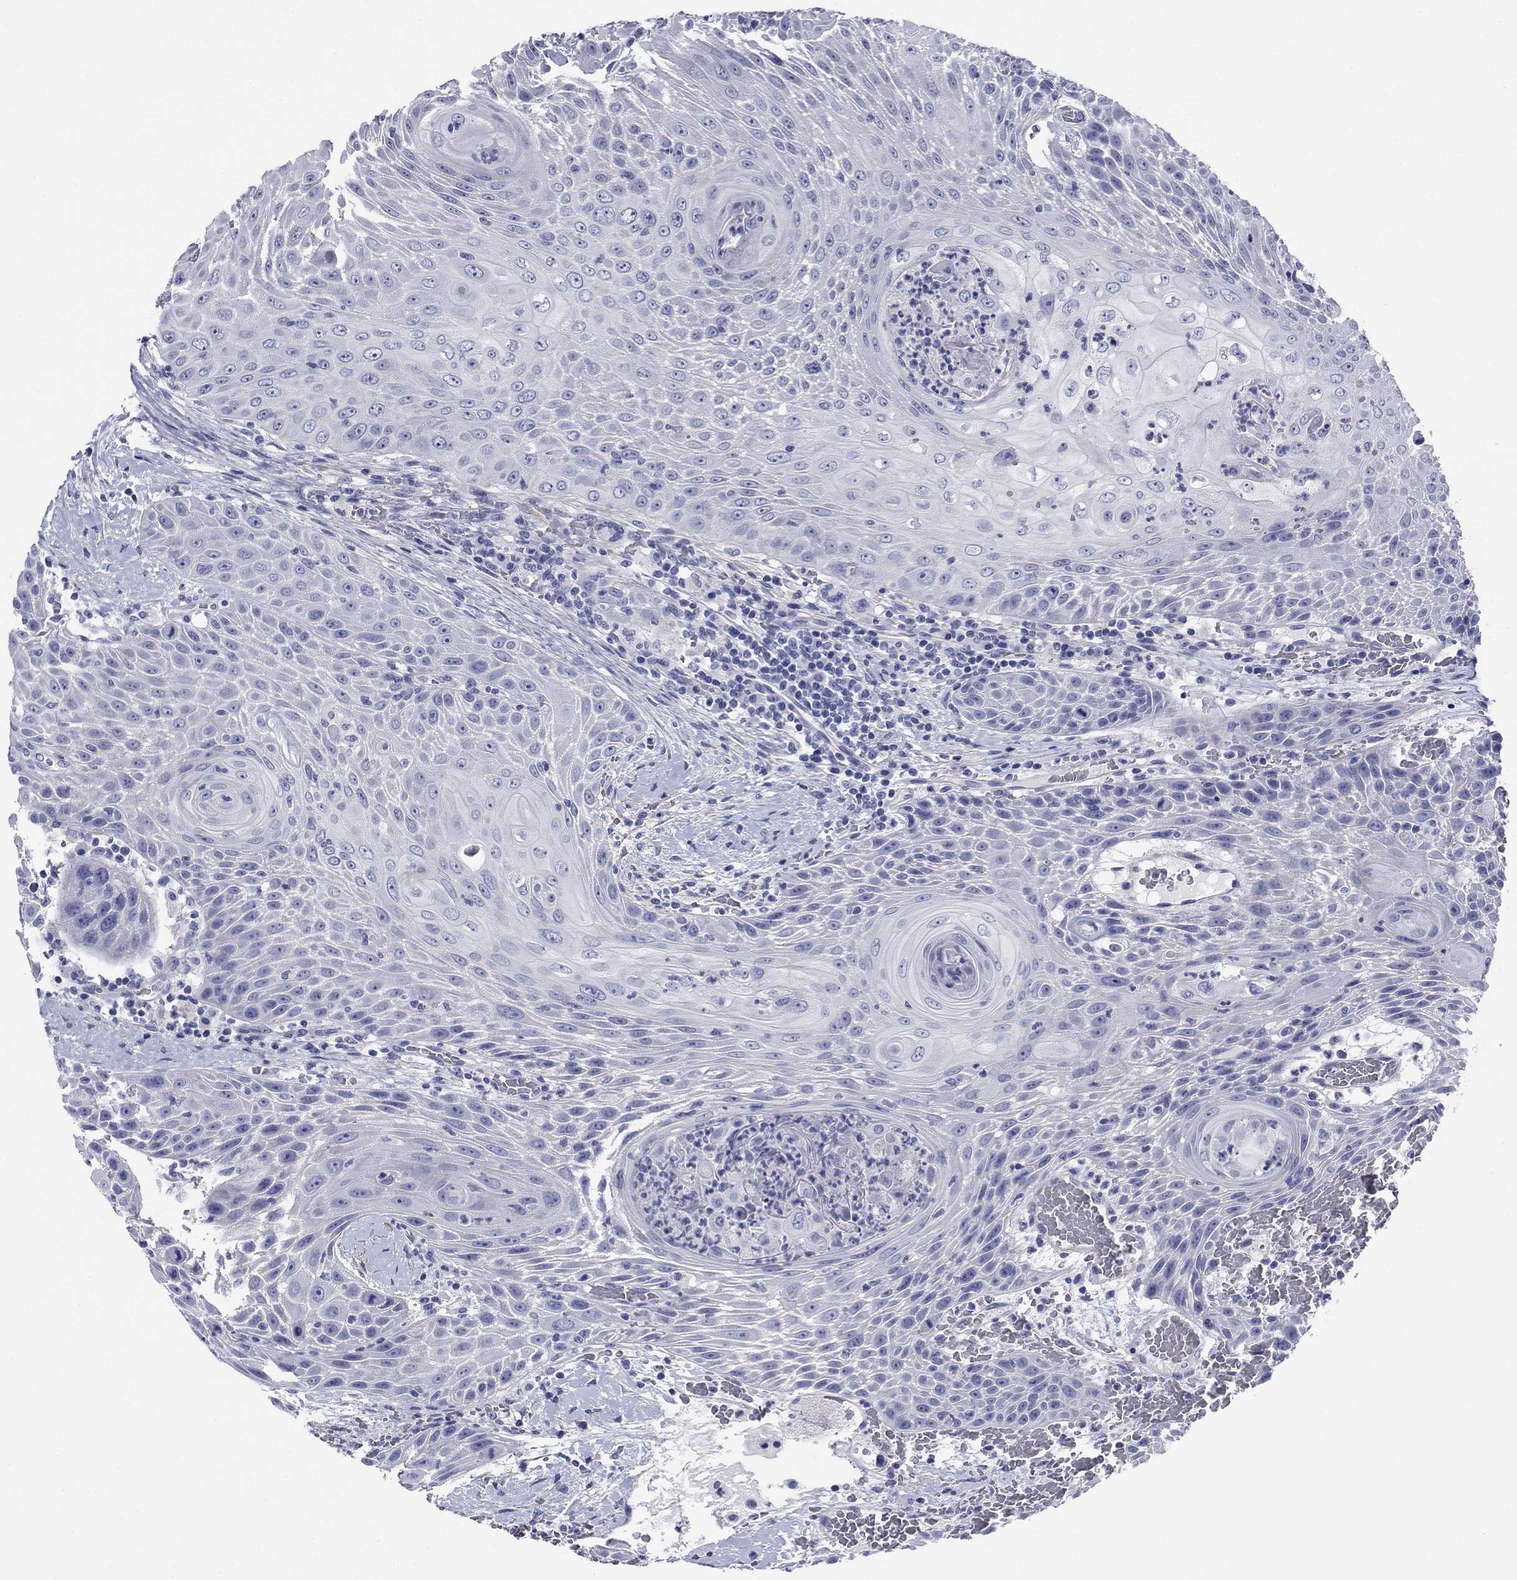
{"staining": {"intensity": "negative", "quantity": "none", "location": "none"}, "tissue": "head and neck cancer", "cell_type": "Tumor cells", "image_type": "cancer", "snomed": [{"axis": "morphology", "description": "Squamous cell carcinoma, NOS"}, {"axis": "topography", "description": "Head-Neck"}], "caption": "An IHC histopathology image of head and neck cancer (squamous cell carcinoma) is shown. There is no staining in tumor cells of head and neck cancer (squamous cell carcinoma). The staining was performed using DAB (3,3'-diaminobenzidine) to visualize the protein expression in brown, while the nuclei were stained in blue with hematoxylin (Magnification: 20x).", "gene": "PRKCG", "patient": {"sex": "male", "age": 69}}